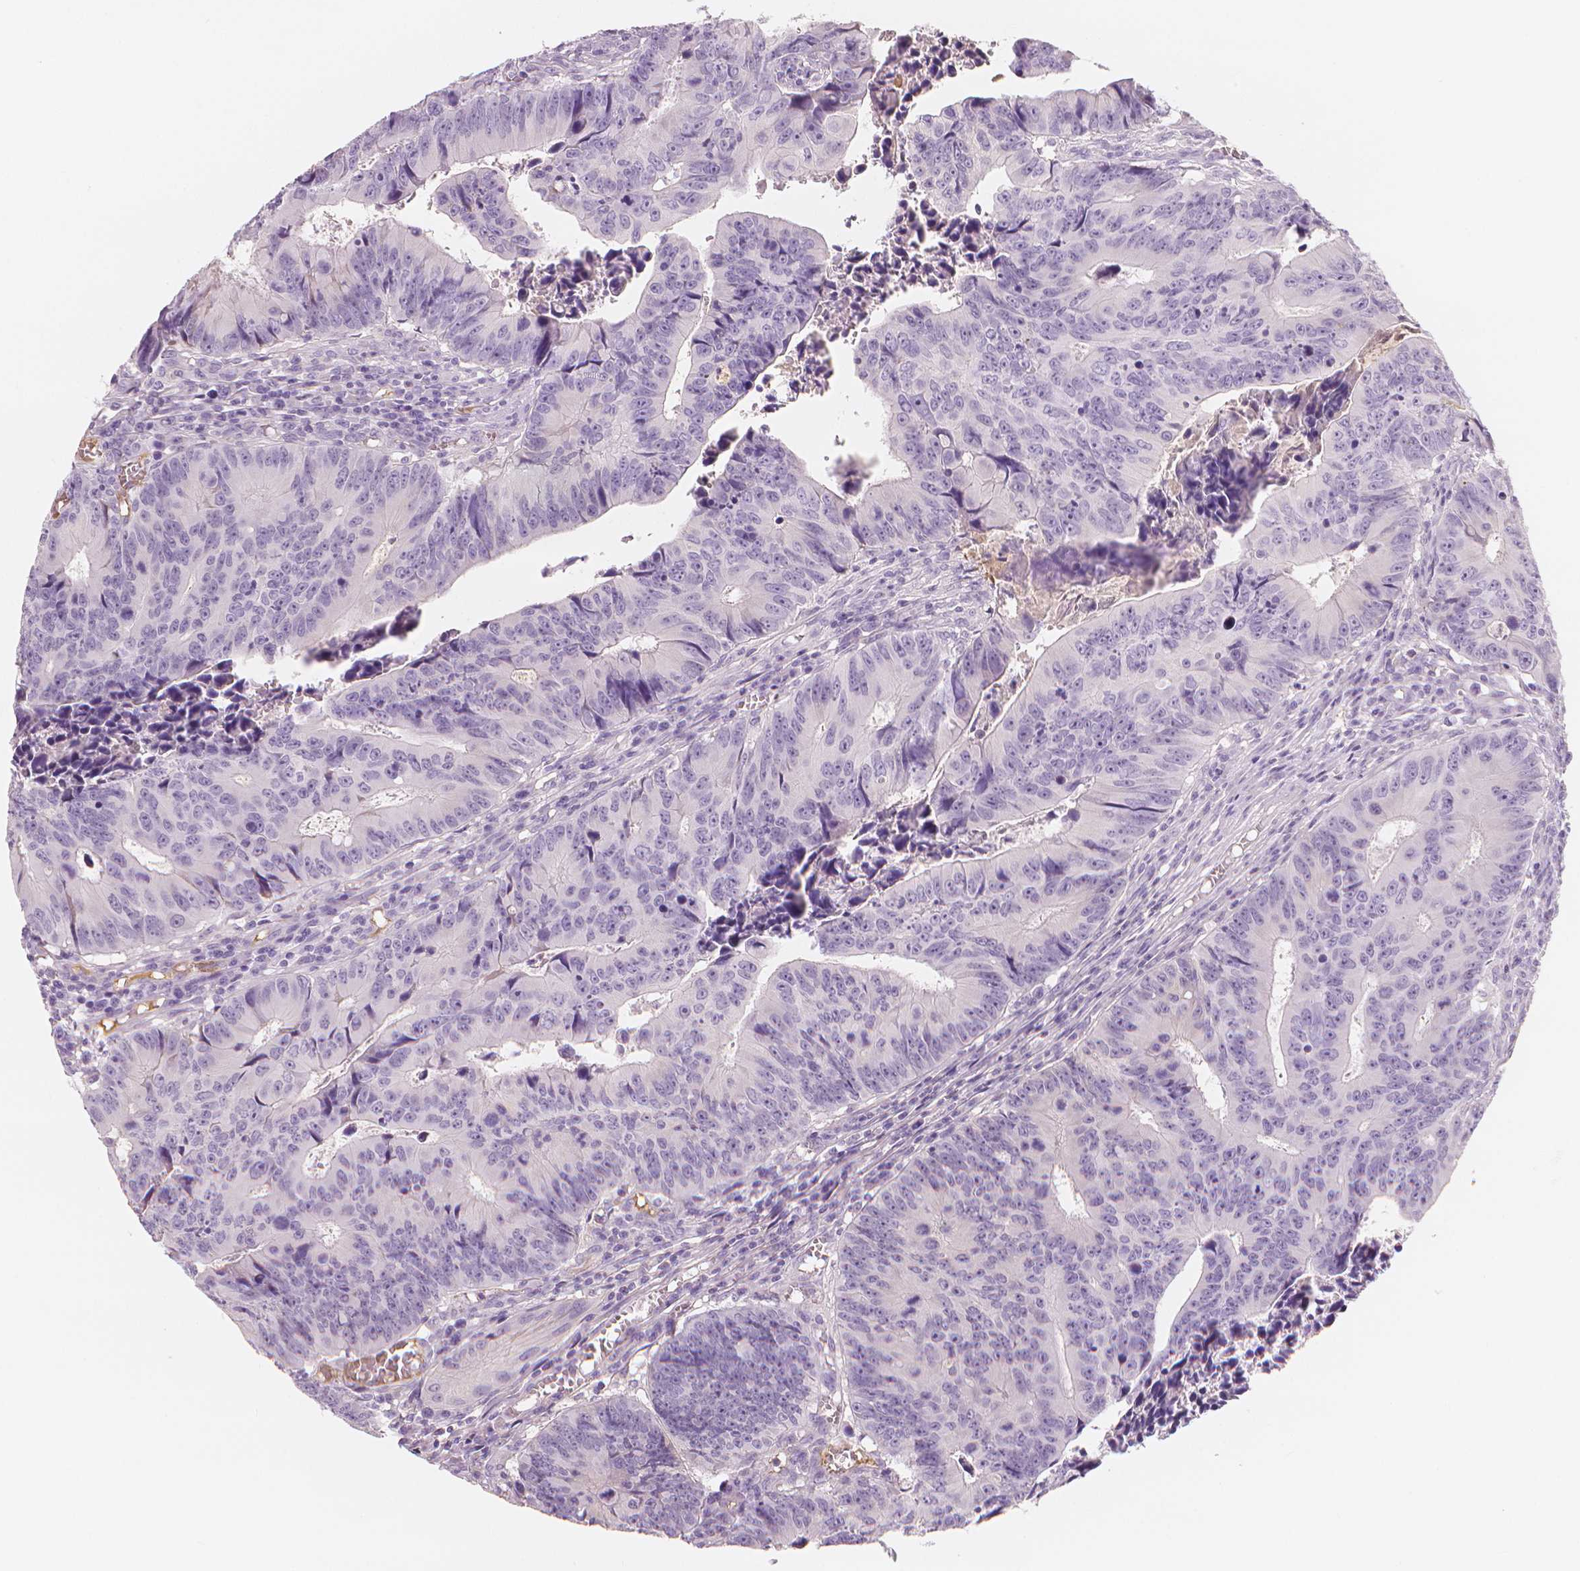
{"staining": {"intensity": "negative", "quantity": "none", "location": "none"}, "tissue": "colorectal cancer", "cell_type": "Tumor cells", "image_type": "cancer", "snomed": [{"axis": "morphology", "description": "Adenocarcinoma, NOS"}, {"axis": "topography", "description": "Colon"}], "caption": "An immunohistochemistry (IHC) histopathology image of colorectal adenocarcinoma is shown. There is no staining in tumor cells of colorectal adenocarcinoma. (DAB (3,3'-diaminobenzidine) immunohistochemistry (IHC), high magnification).", "gene": "APOA4", "patient": {"sex": "female", "age": 87}}